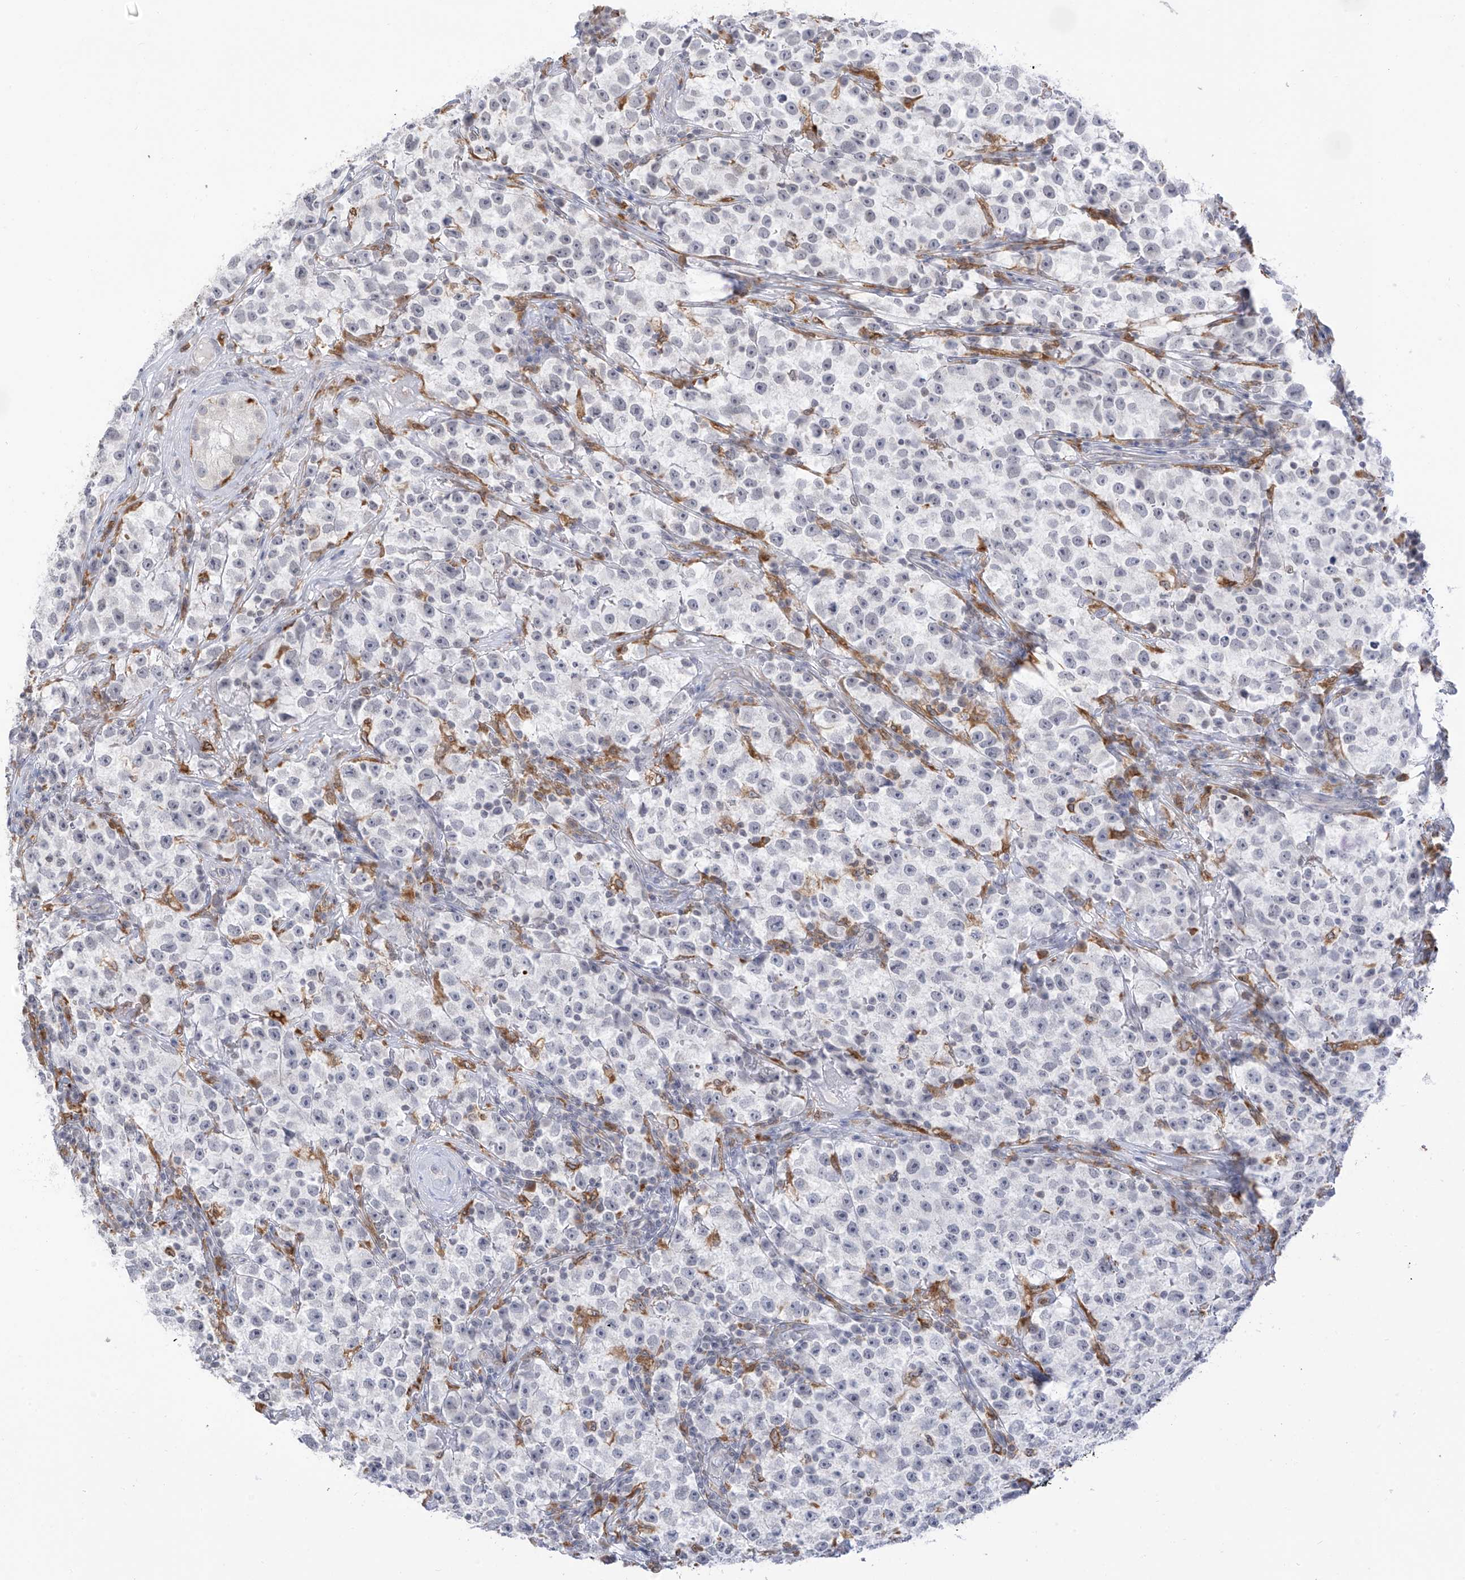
{"staining": {"intensity": "negative", "quantity": "none", "location": "none"}, "tissue": "testis cancer", "cell_type": "Tumor cells", "image_type": "cancer", "snomed": [{"axis": "morphology", "description": "Seminoma, NOS"}, {"axis": "topography", "description": "Testis"}], "caption": "Seminoma (testis) was stained to show a protein in brown. There is no significant staining in tumor cells.", "gene": "TBXAS1", "patient": {"sex": "male", "age": 22}}